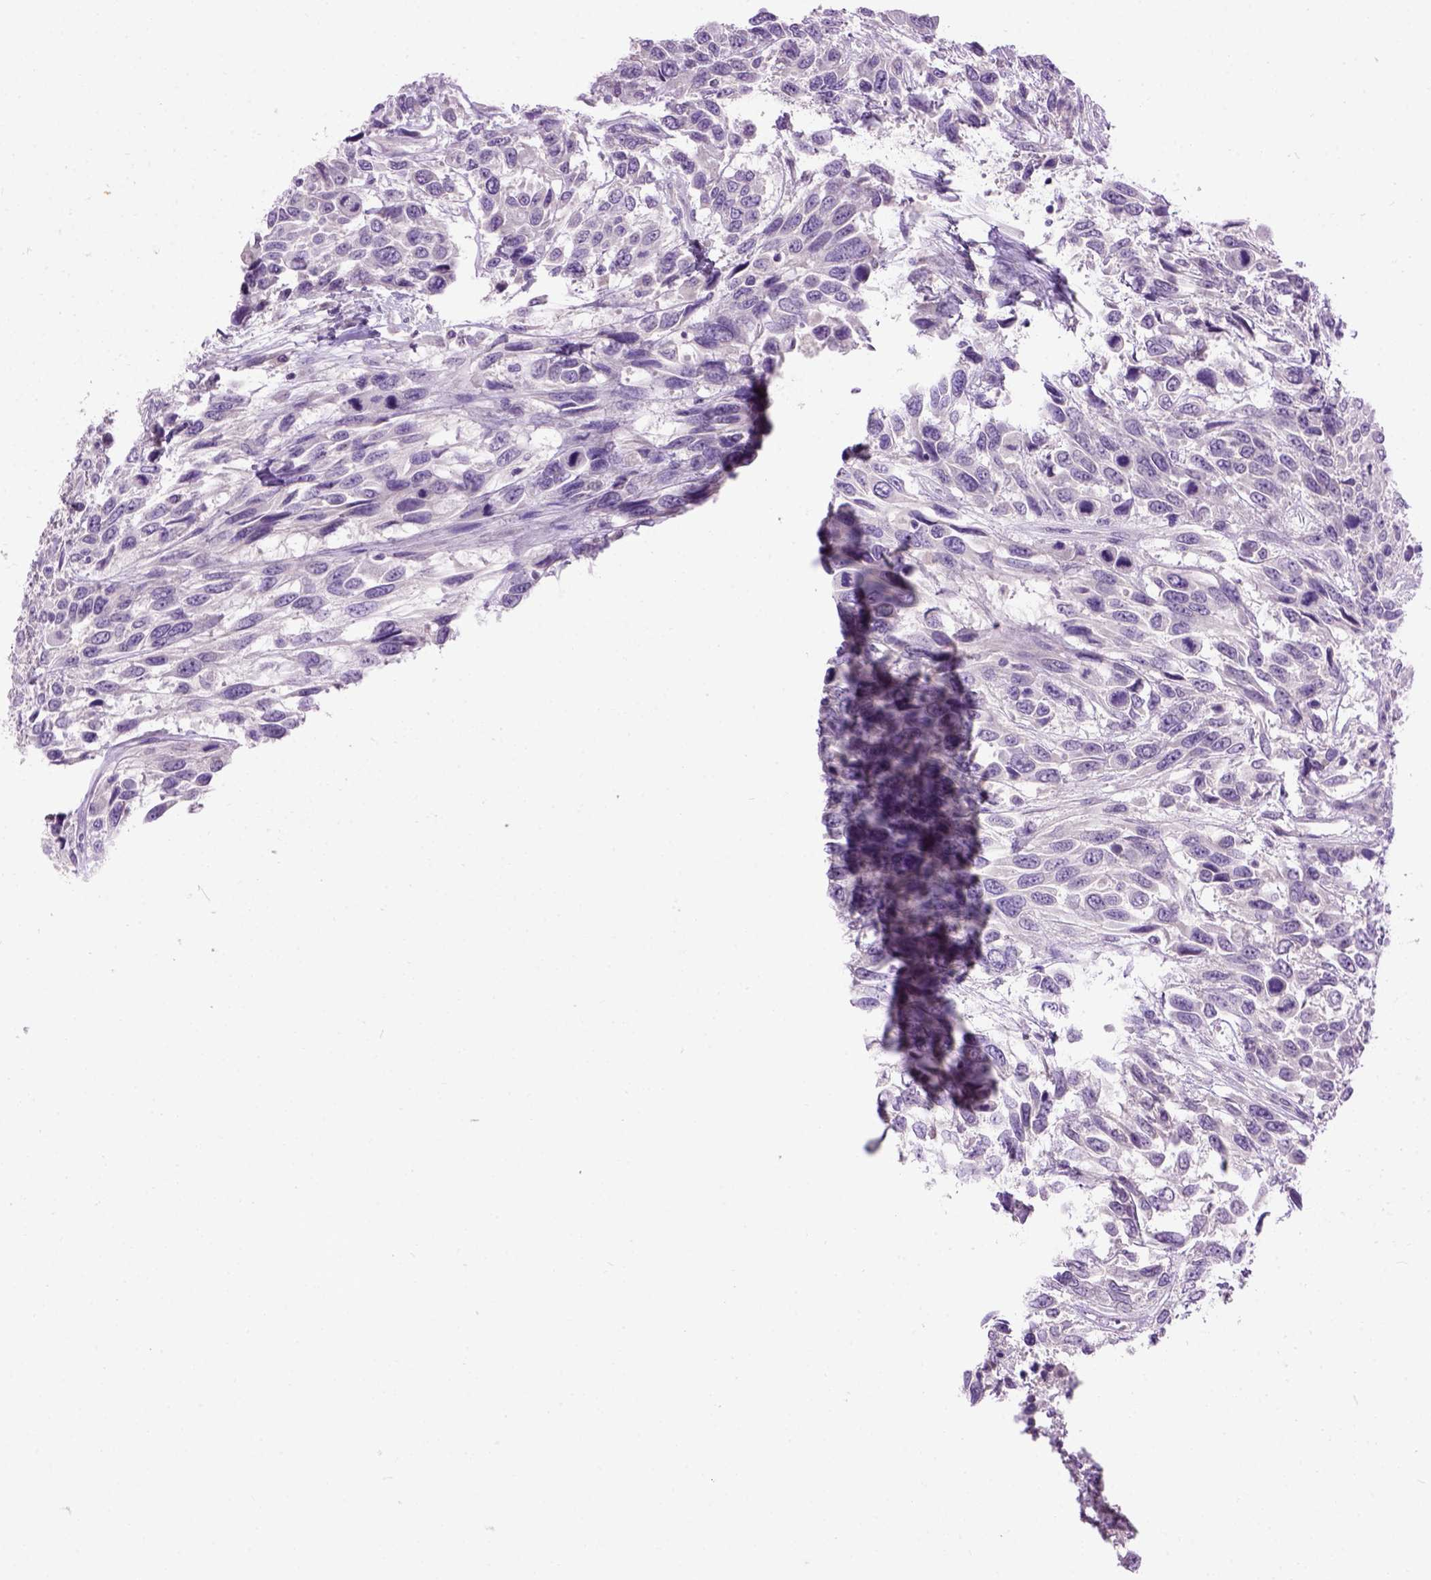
{"staining": {"intensity": "negative", "quantity": "none", "location": "none"}, "tissue": "urothelial cancer", "cell_type": "Tumor cells", "image_type": "cancer", "snomed": [{"axis": "morphology", "description": "Urothelial carcinoma, High grade"}, {"axis": "topography", "description": "Urinary bladder"}], "caption": "IHC micrograph of urothelial cancer stained for a protein (brown), which shows no staining in tumor cells.", "gene": "MAPT", "patient": {"sex": "female", "age": 70}}